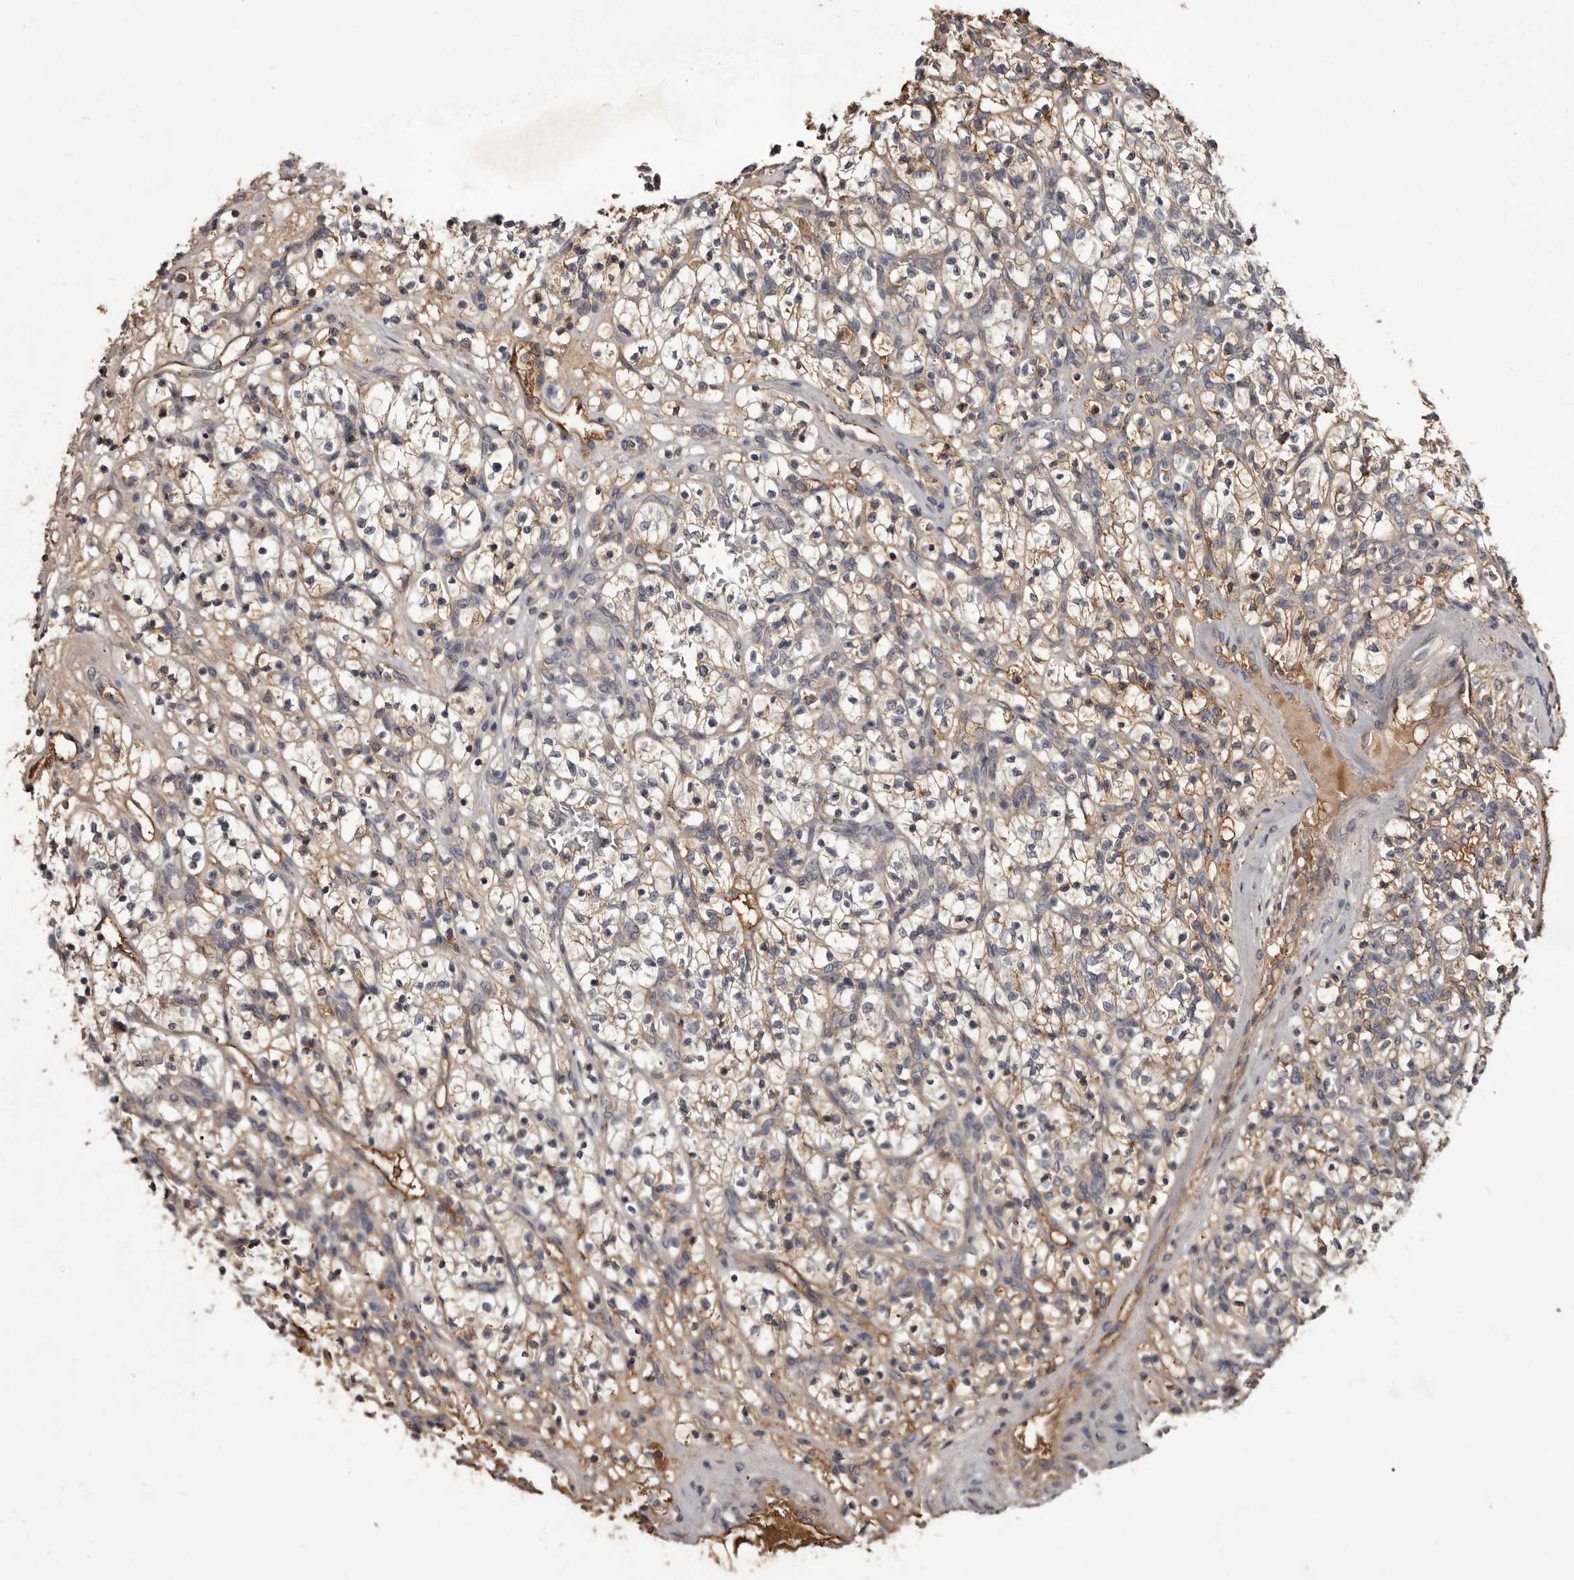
{"staining": {"intensity": "moderate", "quantity": ">75%", "location": "cytoplasmic/membranous"}, "tissue": "renal cancer", "cell_type": "Tumor cells", "image_type": "cancer", "snomed": [{"axis": "morphology", "description": "Adenocarcinoma, NOS"}, {"axis": "topography", "description": "Kidney"}], "caption": "Immunohistochemistry micrograph of neoplastic tissue: renal adenocarcinoma stained using IHC exhibits medium levels of moderate protein expression localized specifically in the cytoplasmic/membranous of tumor cells, appearing as a cytoplasmic/membranous brown color.", "gene": "CYP1B1", "patient": {"sex": "female", "age": 57}}